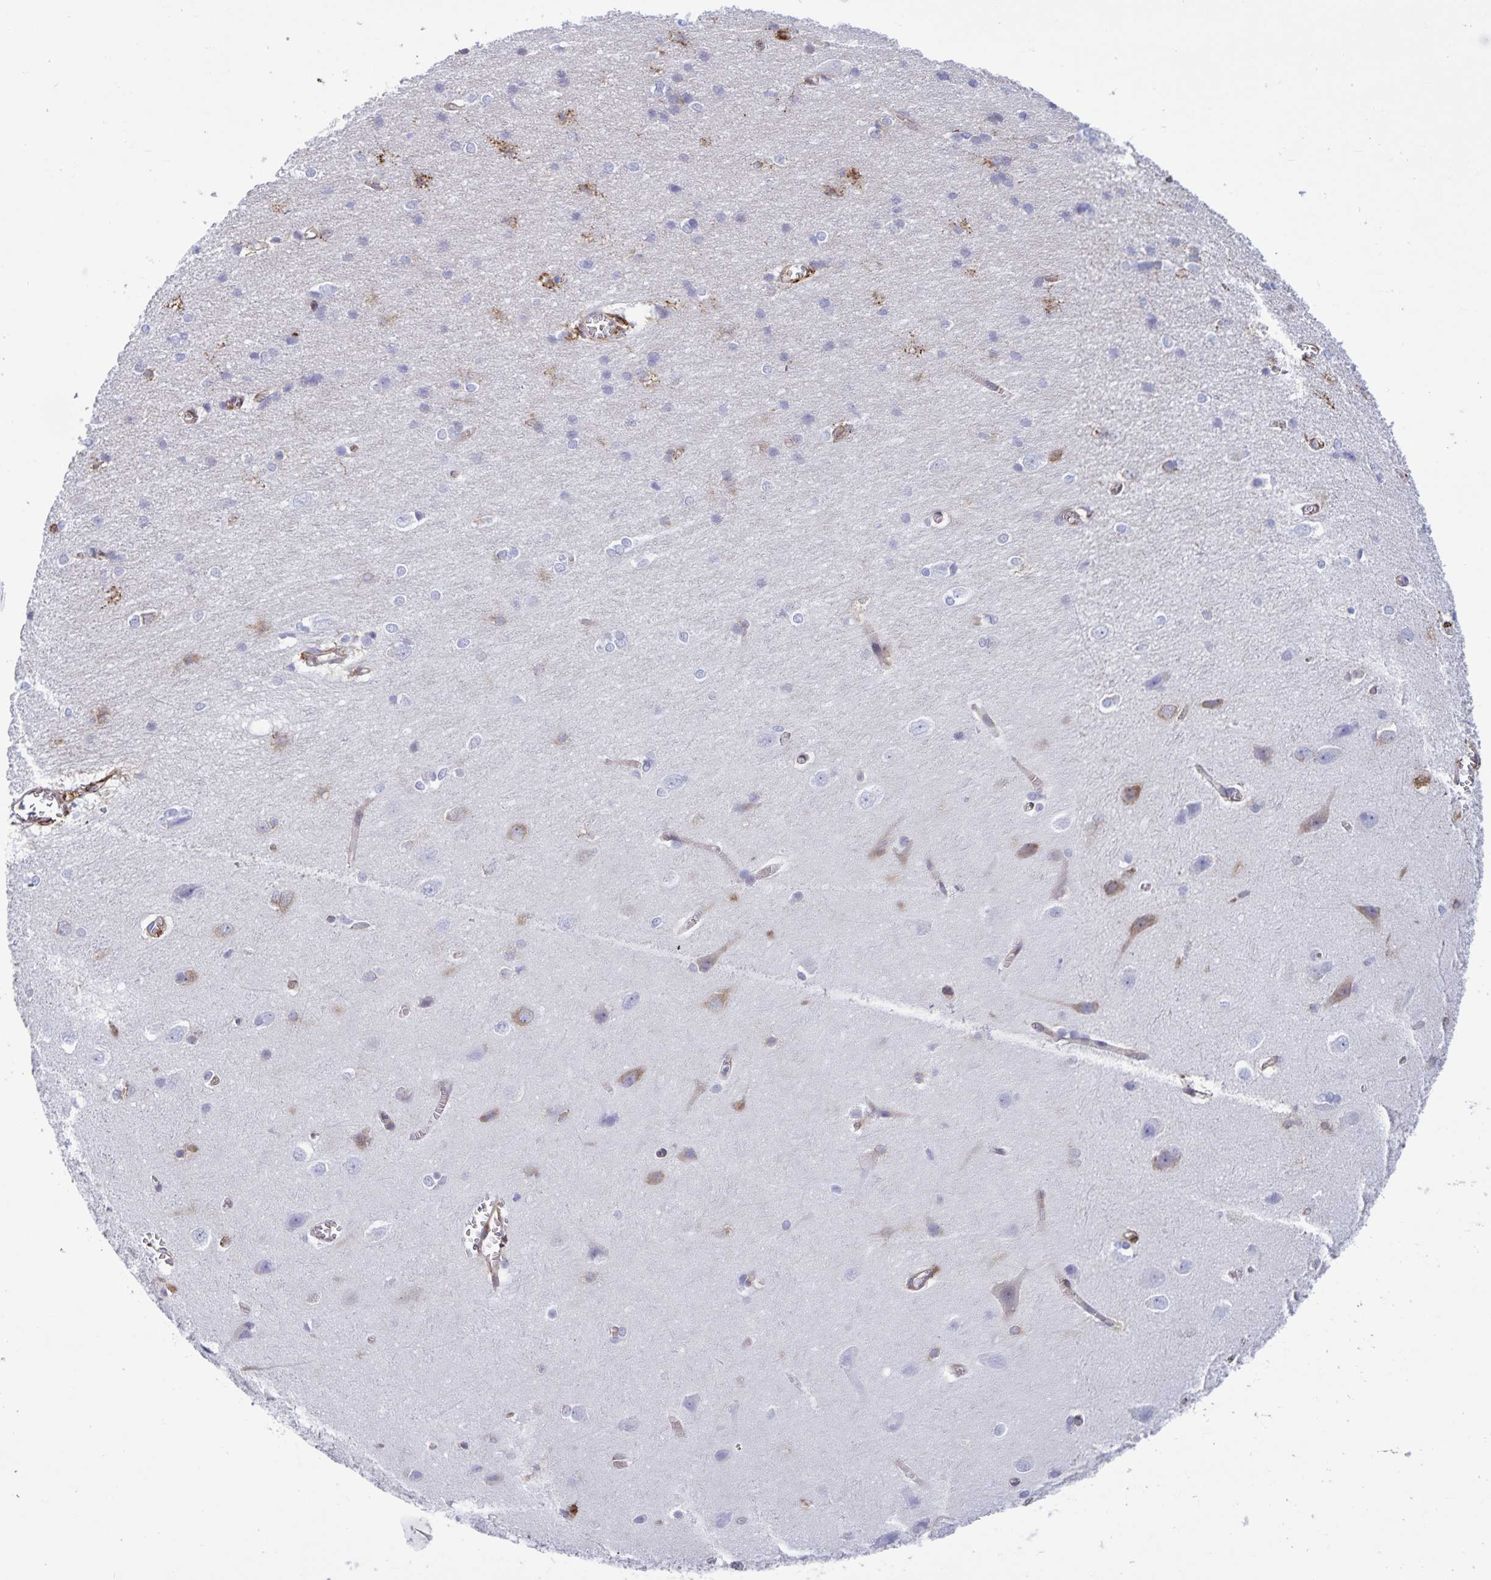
{"staining": {"intensity": "weak", "quantity": "25%-75%", "location": "cytoplasmic/membranous"}, "tissue": "cerebral cortex", "cell_type": "Endothelial cells", "image_type": "normal", "snomed": [{"axis": "morphology", "description": "Normal tissue, NOS"}, {"axis": "topography", "description": "Cerebral cortex"}], "caption": "Weak cytoplasmic/membranous positivity is identified in about 25%-75% of endothelial cells in unremarkable cerebral cortex. (DAB (3,3'-diaminobenzidine) = brown stain, brightfield microscopy at high magnification).", "gene": "RCN1", "patient": {"sex": "male", "age": 37}}